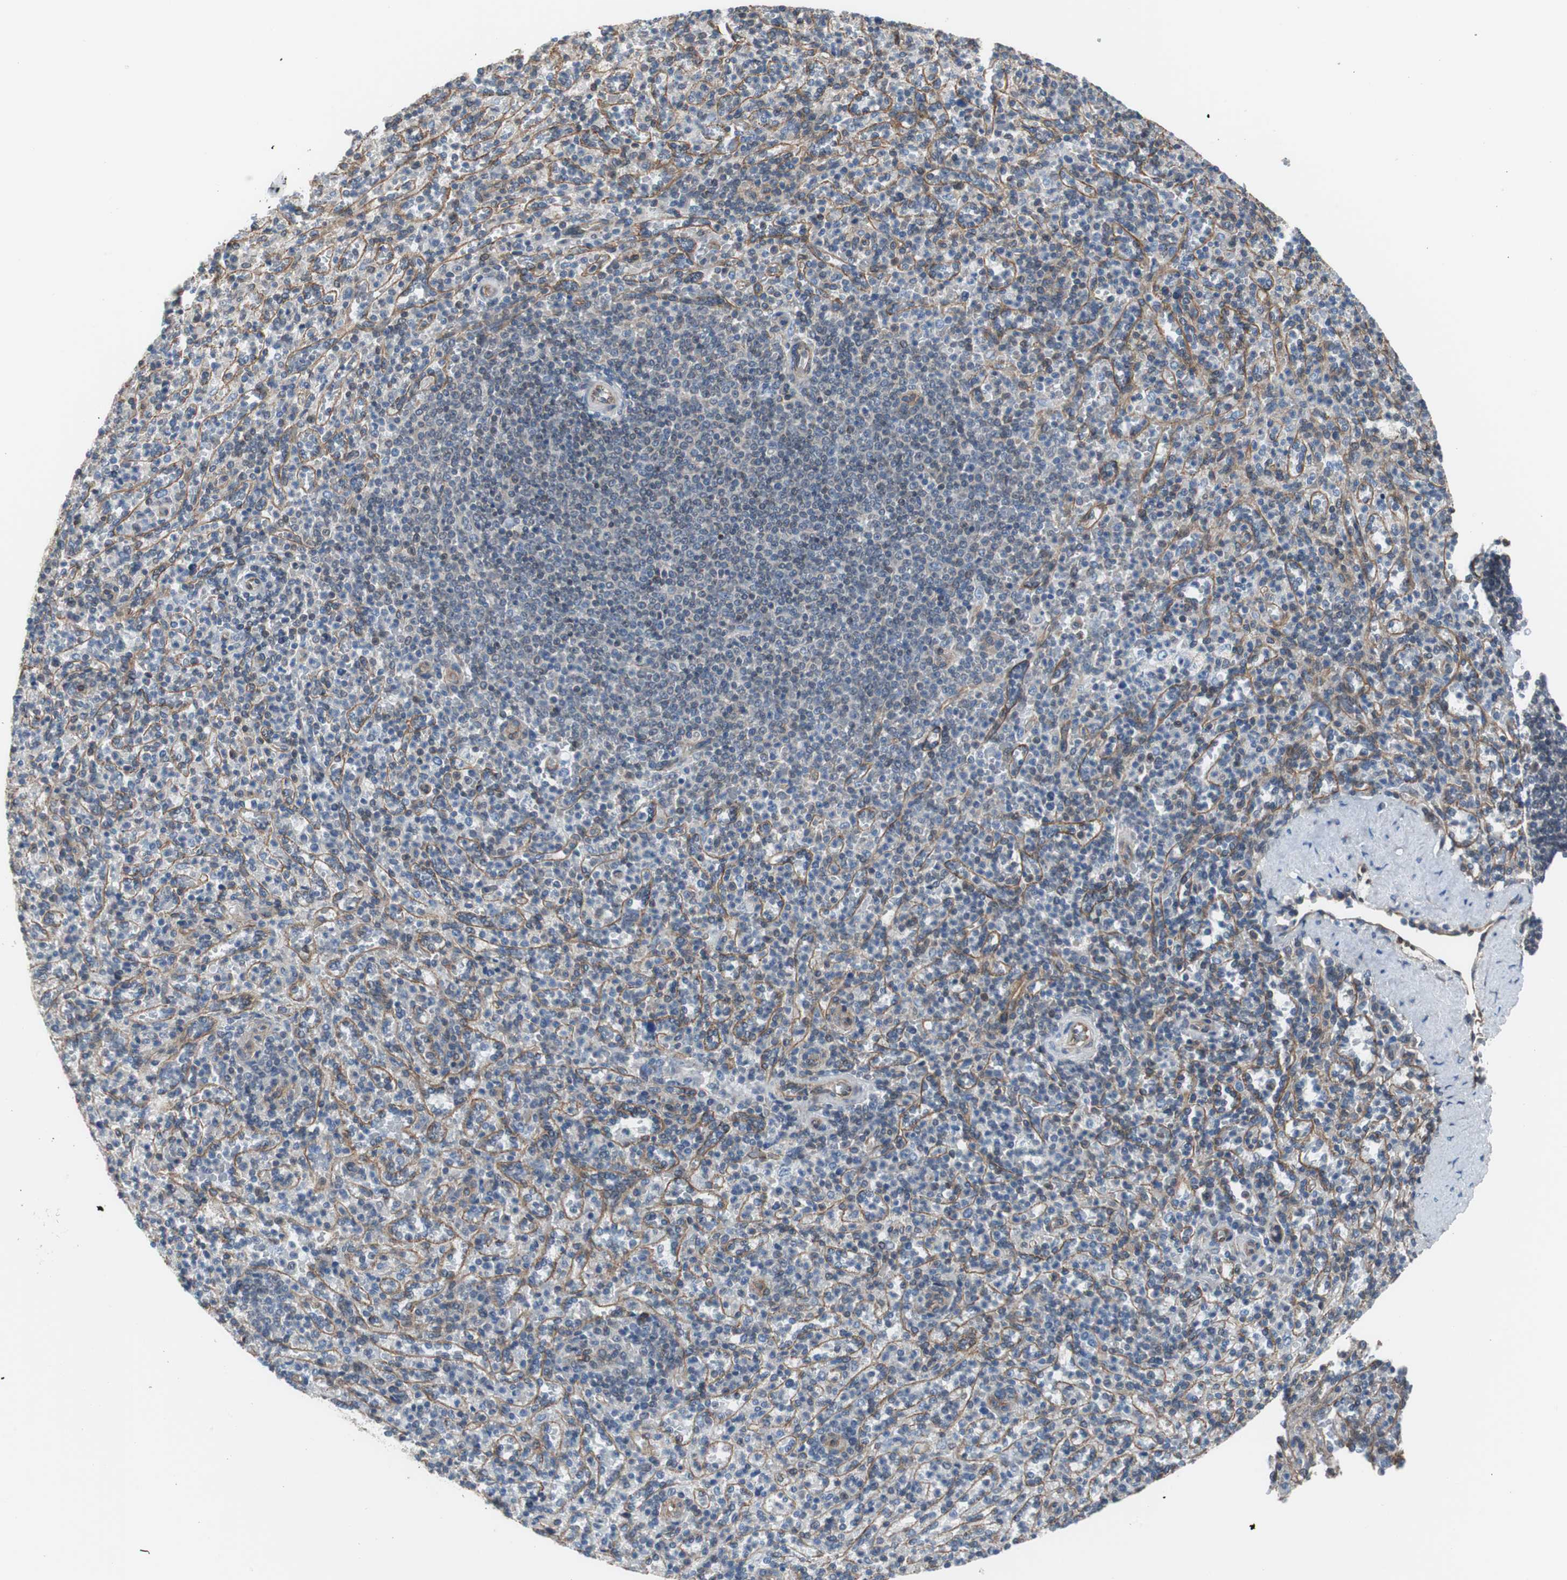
{"staining": {"intensity": "weak", "quantity": "<25%", "location": "cytoplasmic/membranous"}, "tissue": "spleen", "cell_type": "Cells in red pulp", "image_type": "normal", "snomed": [{"axis": "morphology", "description": "Normal tissue, NOS"}, {"axis": "topography", "description": "Spleen"}], "caption": "This is a histopathology image of IHC staining of benign spleen, which shows no expression in cells in red pulp. The staining is performed using DAB (3,3'-diaminobenzidine) brown chromogen with nuclei counter-stained in using hematoxylin.", "gene": "KIF3B", "patient": {"sex": "male", "age": 36}}